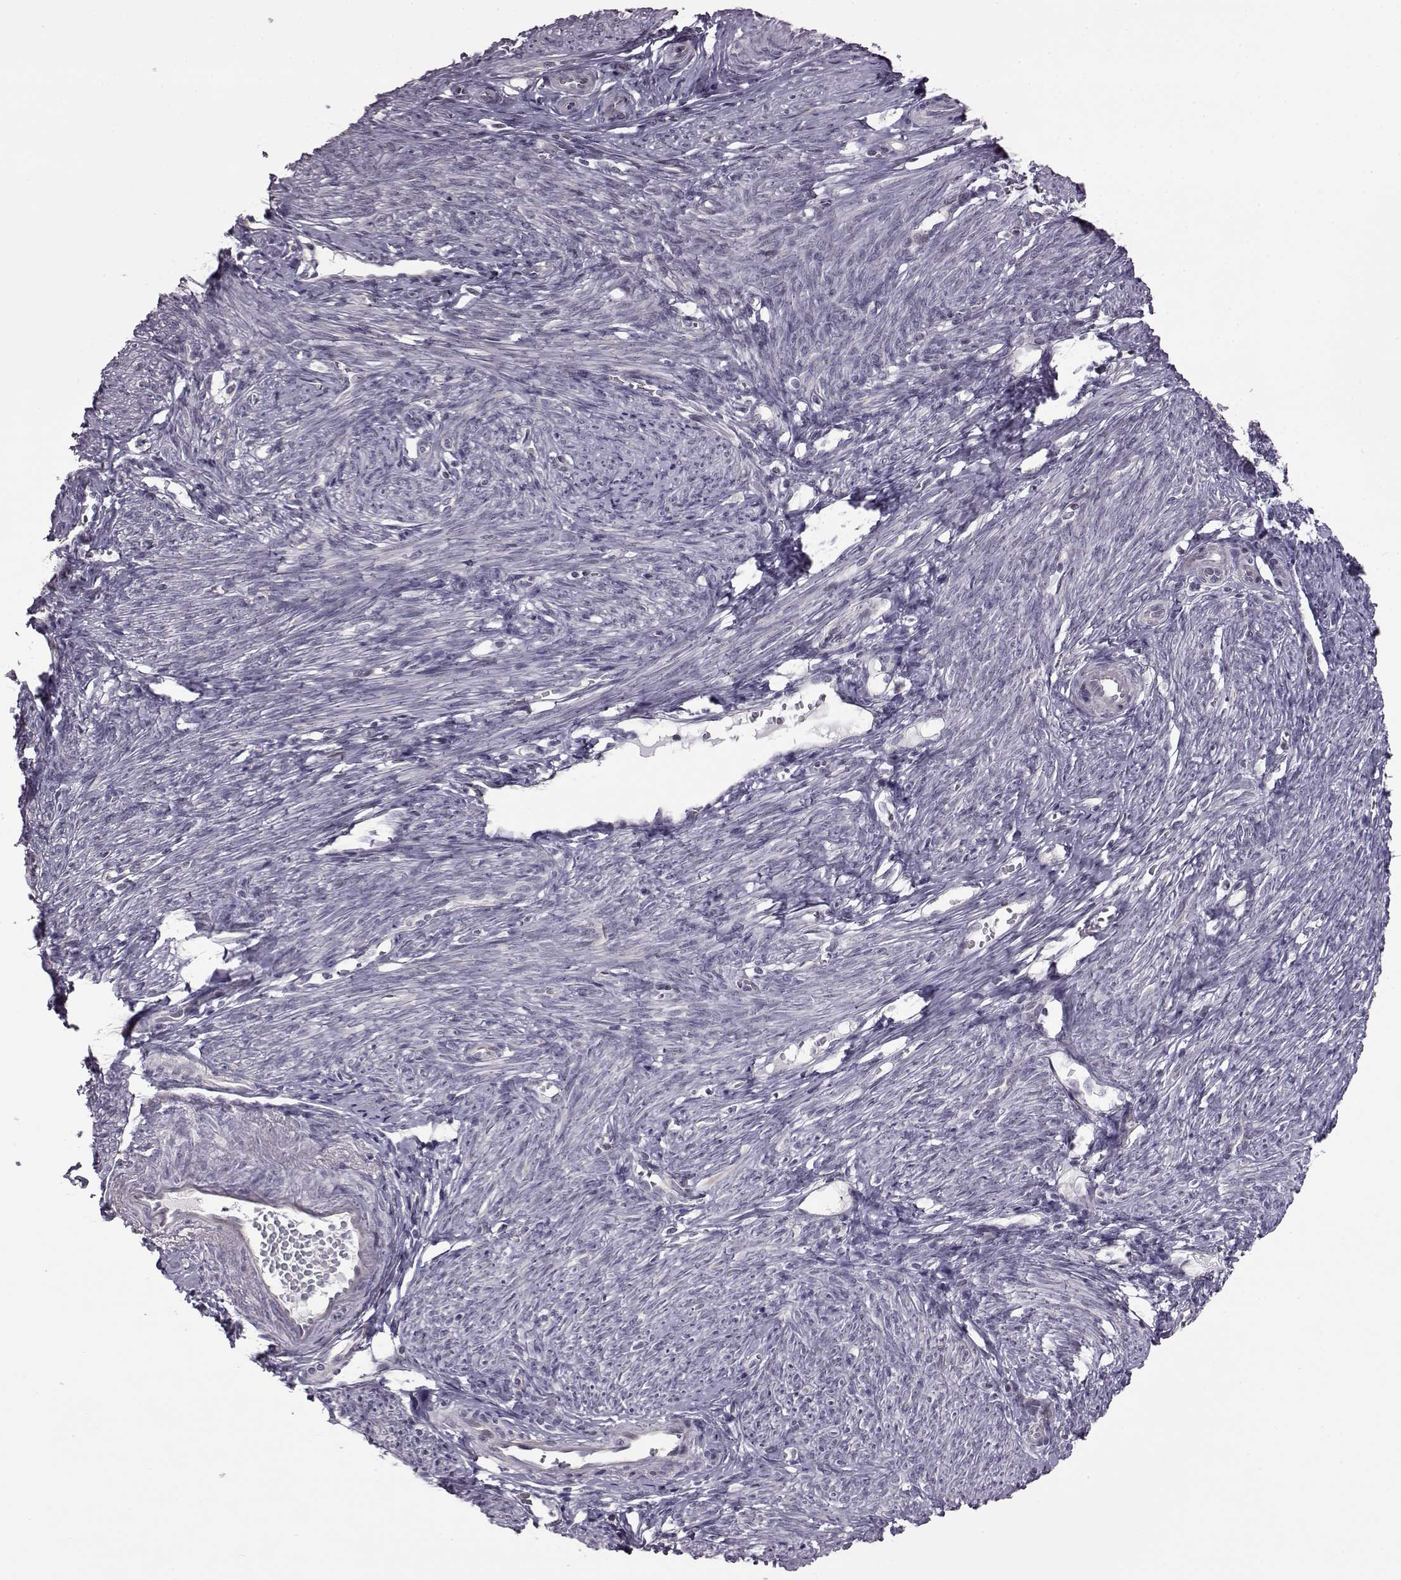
{"staining": {"intensity": "negative", "quantity": "none", "location": "none"}, "tissue": "endometrial cancer", "cell_type": "Tumor cells", "image_type": "cancer", "snomed": [{"axis": "morphology", "description": "Adenocarcinoma, NOS"}, {"axis": "topography", "description": "Endometrium"}], "caption": "High magnification brightfield microscopy of adenocarcinoma (endometrial) stained with DAB (brown) and counterstained with hematoxylin (blue): tumor cells show no significant positivity.", "gene": "GAL", "patient": {"sex": "female", "age": 57}}